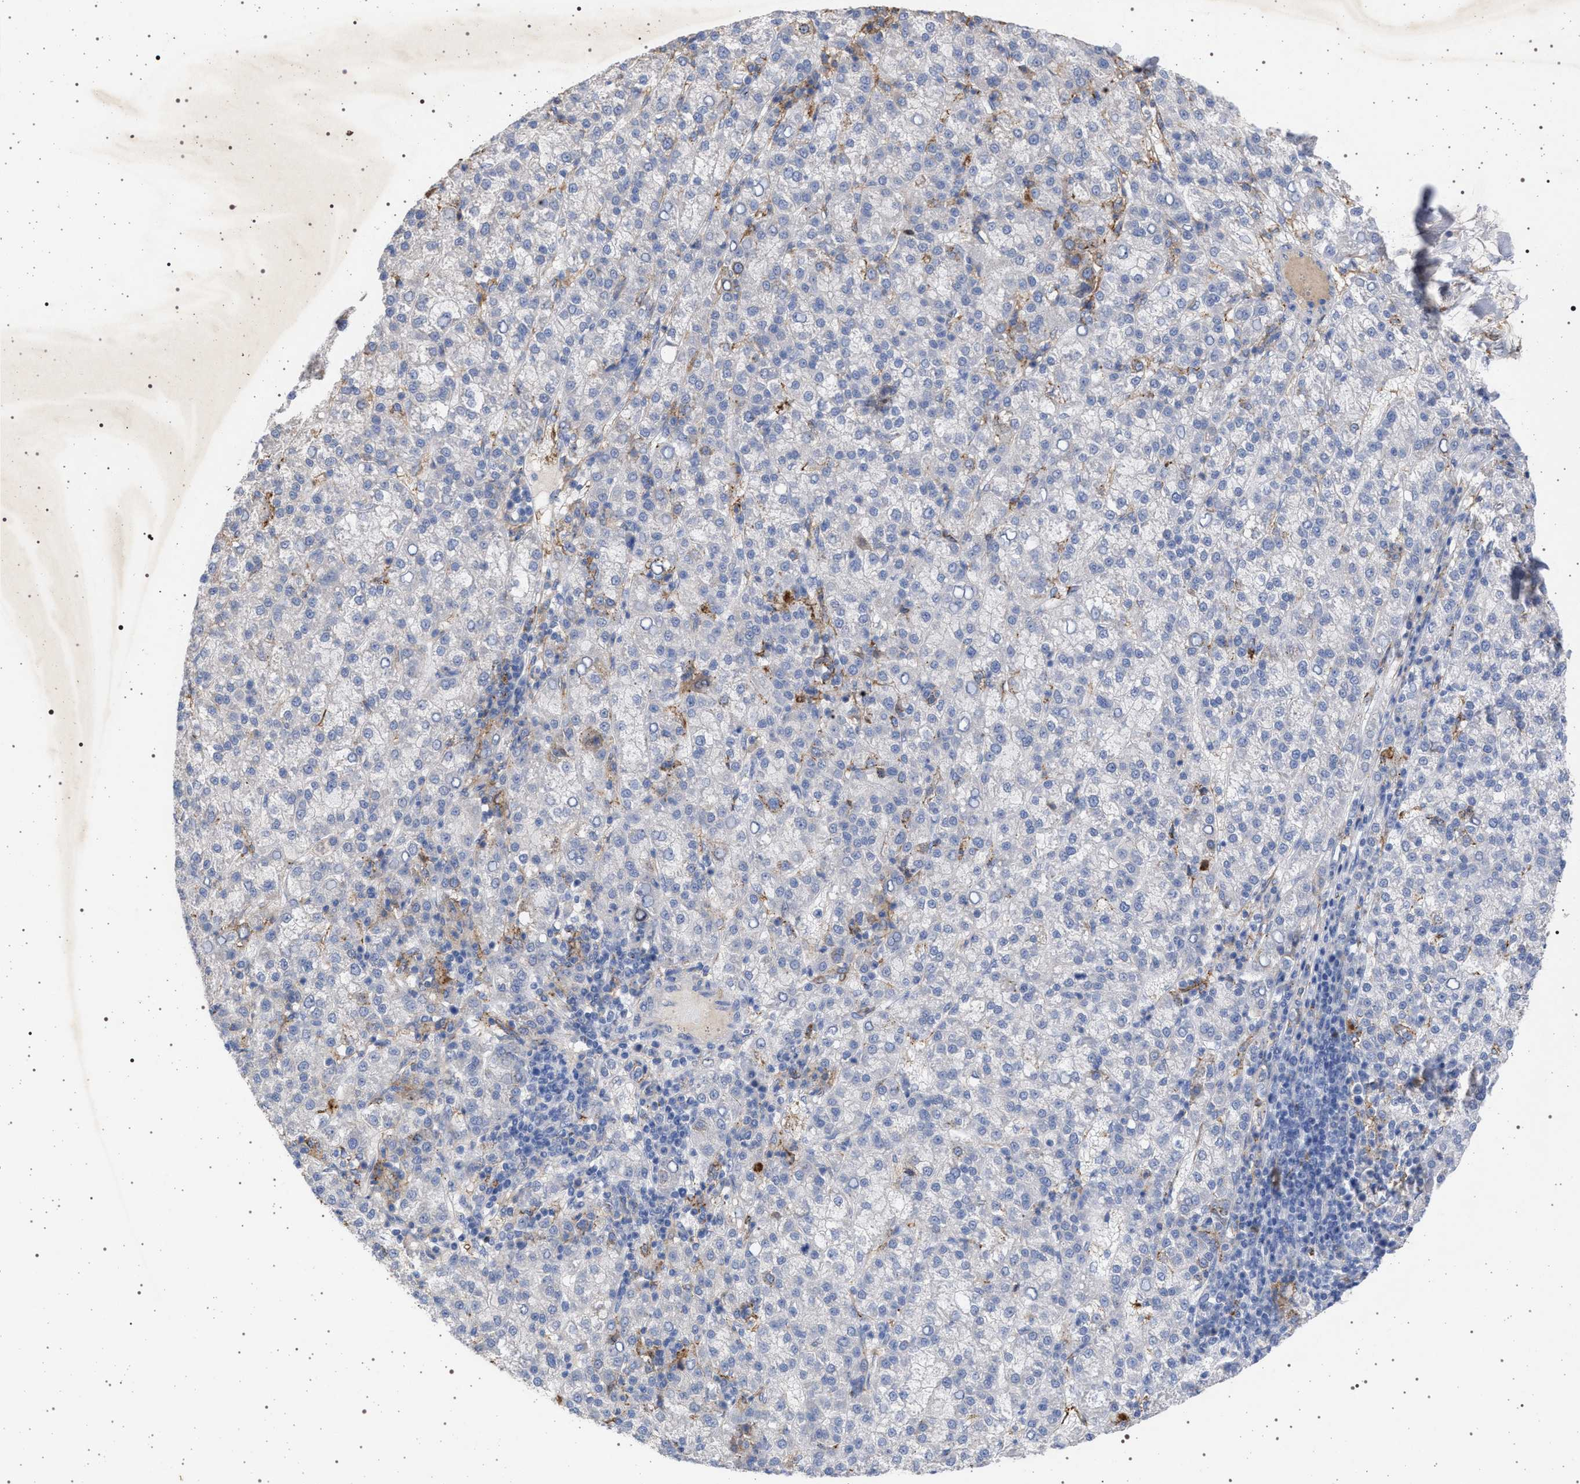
{"staining": {"intensity": "negative", "quantity": "none", "location": "none"}, "tissue": "liver cancer", "cell_type": "Tumor cells", "image_type": "cancer", "snomed": [{"axis": "morphology", "description": "Carcinoma, Hepatocellular, NOS"}, {"axis": "topography", "description": "Liver"}], "caption": "Immunohistochemistry (IHC) of liver cancer shows no expression in tumor cells.", "gene": "PLG", "patient": {"sex": "female", "age": 58}}